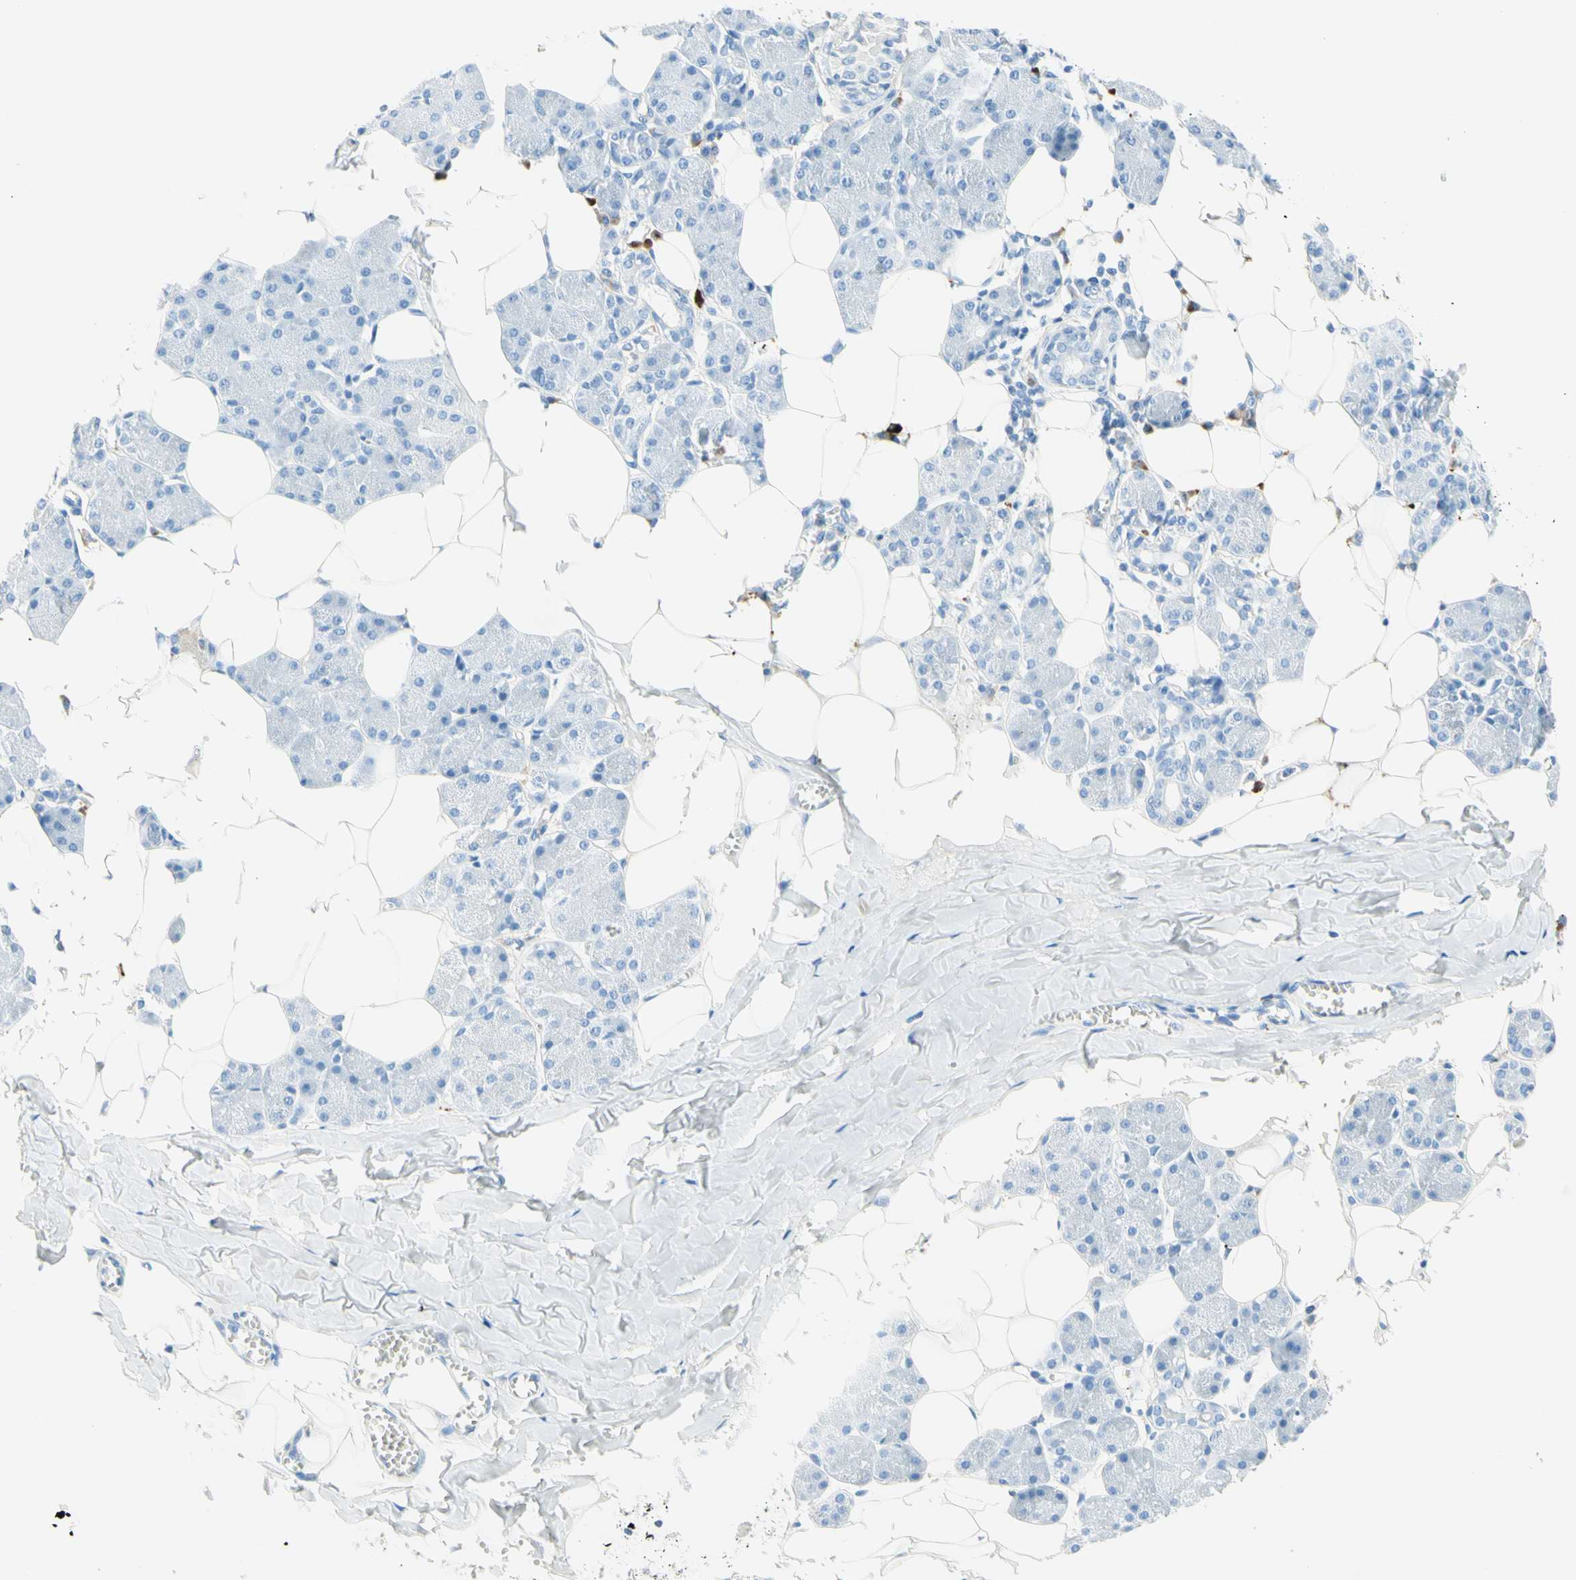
{"staining": {"intensity": "negative", "quantity": "none", "location": "none"}, "tissue": "salivary gland", "cell_type": "Glandular cells", "image_type": "normal", "snomed": [{"axis": "morphology", "description": "Normal tissue, NOS"}, {"axis": "morphology", "description": "Adenoma, NOS"}, {"axis": "topography", "description": "Salivary gland"}], "caption": "This is an IHC photomicrograph of unremarkable salivary gland. There is no staining in glandular cells.", "gene": "IL6ST", "patient": {"sex": "female", "age": 32}}